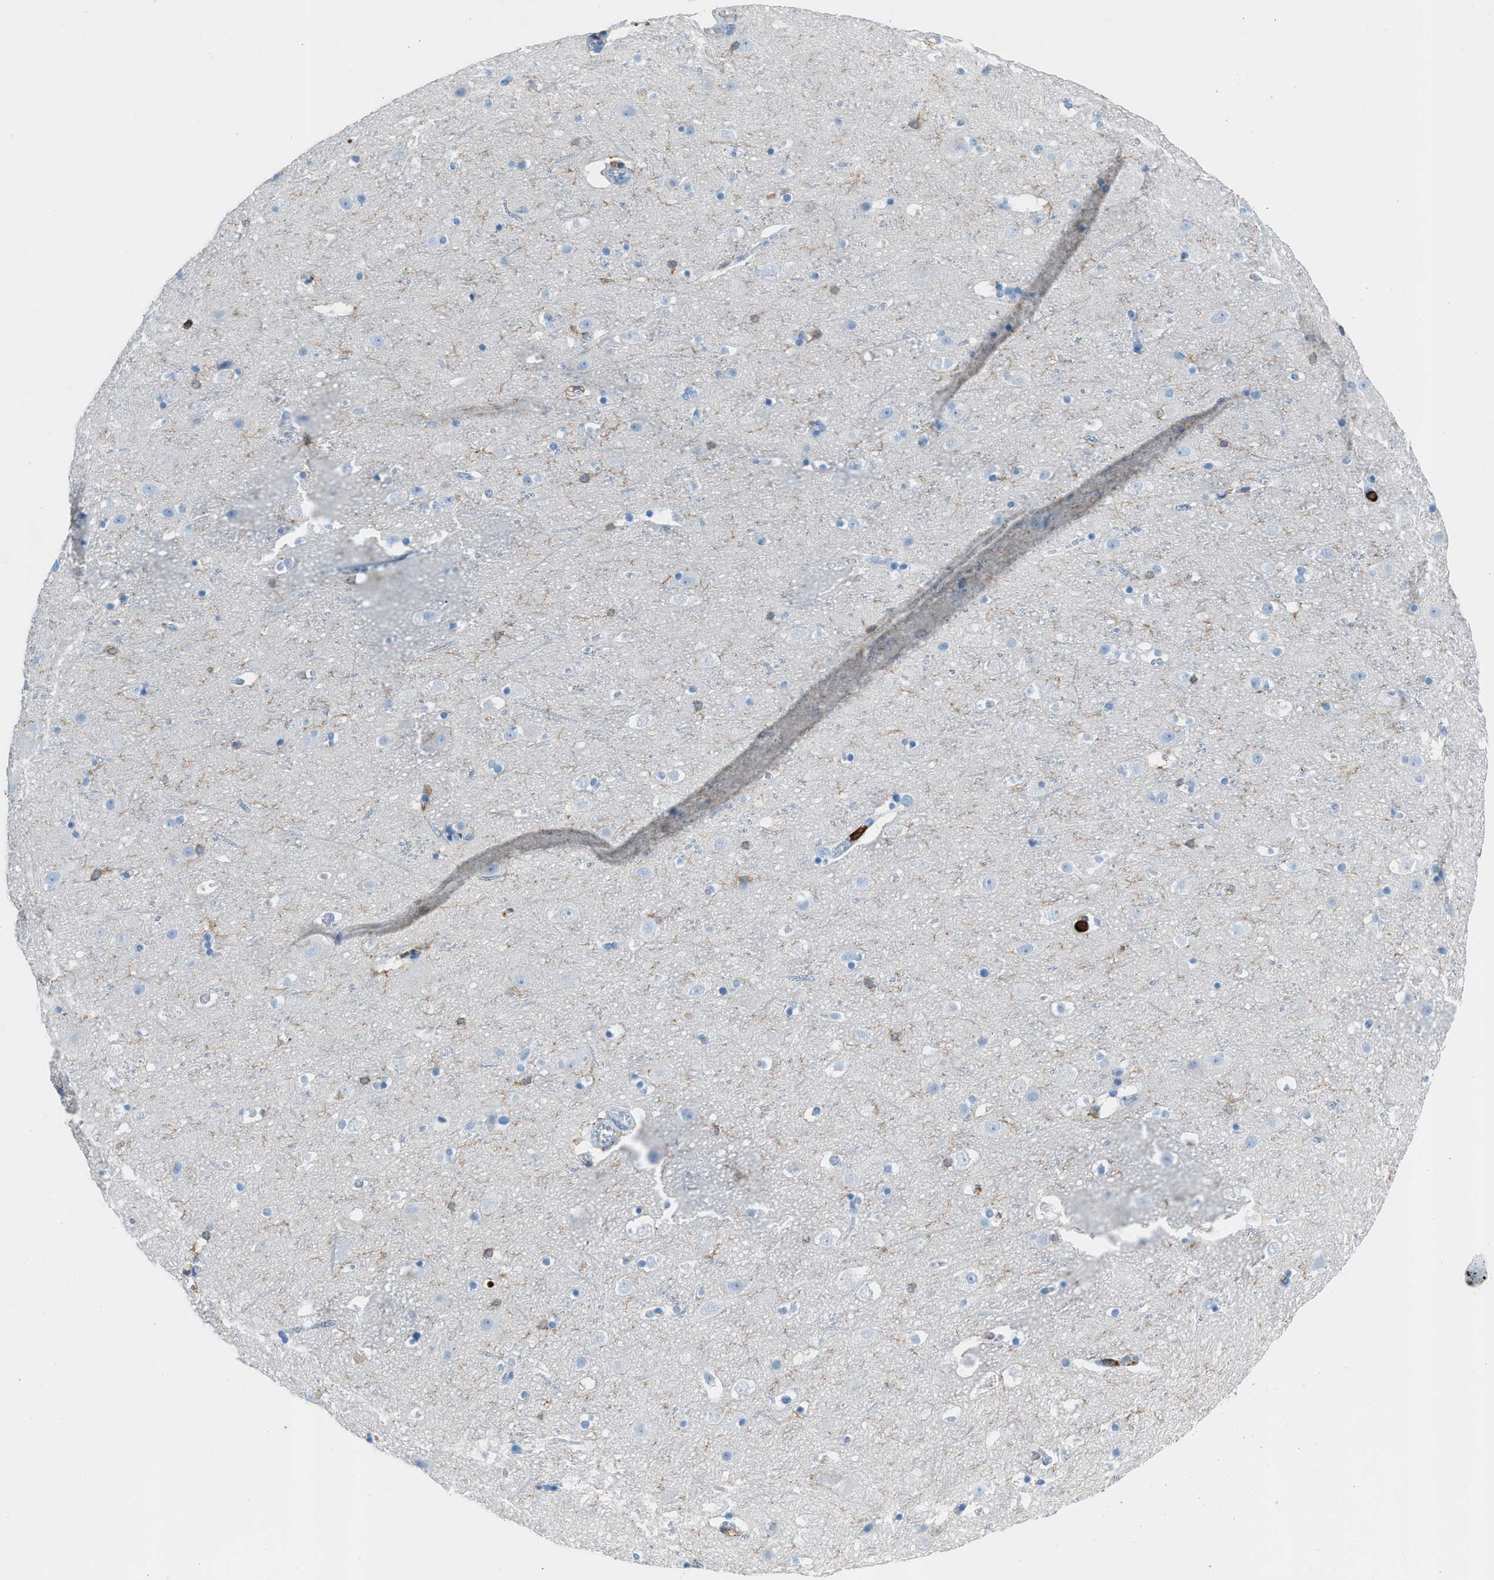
{"staining": {"intensity": "negative", "quantity": "none", "location": "none"}, "tissue": "cerebral cortex", "cell_type": "Endothelial cells", "image_type": "normal", "snomed": [{"axis": "morphology", "description": "Normal tissue, NOS"}, {"axis": "topography", "description": "Cerebral cortex"}], "caption": "Immunohistochemical staining of unremarkable human cerebral cortex reveals no significant positivity in endothelial cells. Nuclei are stained in blue.", "gene": "ITGB2", "patient": {"sex": "male", "age": 45}}